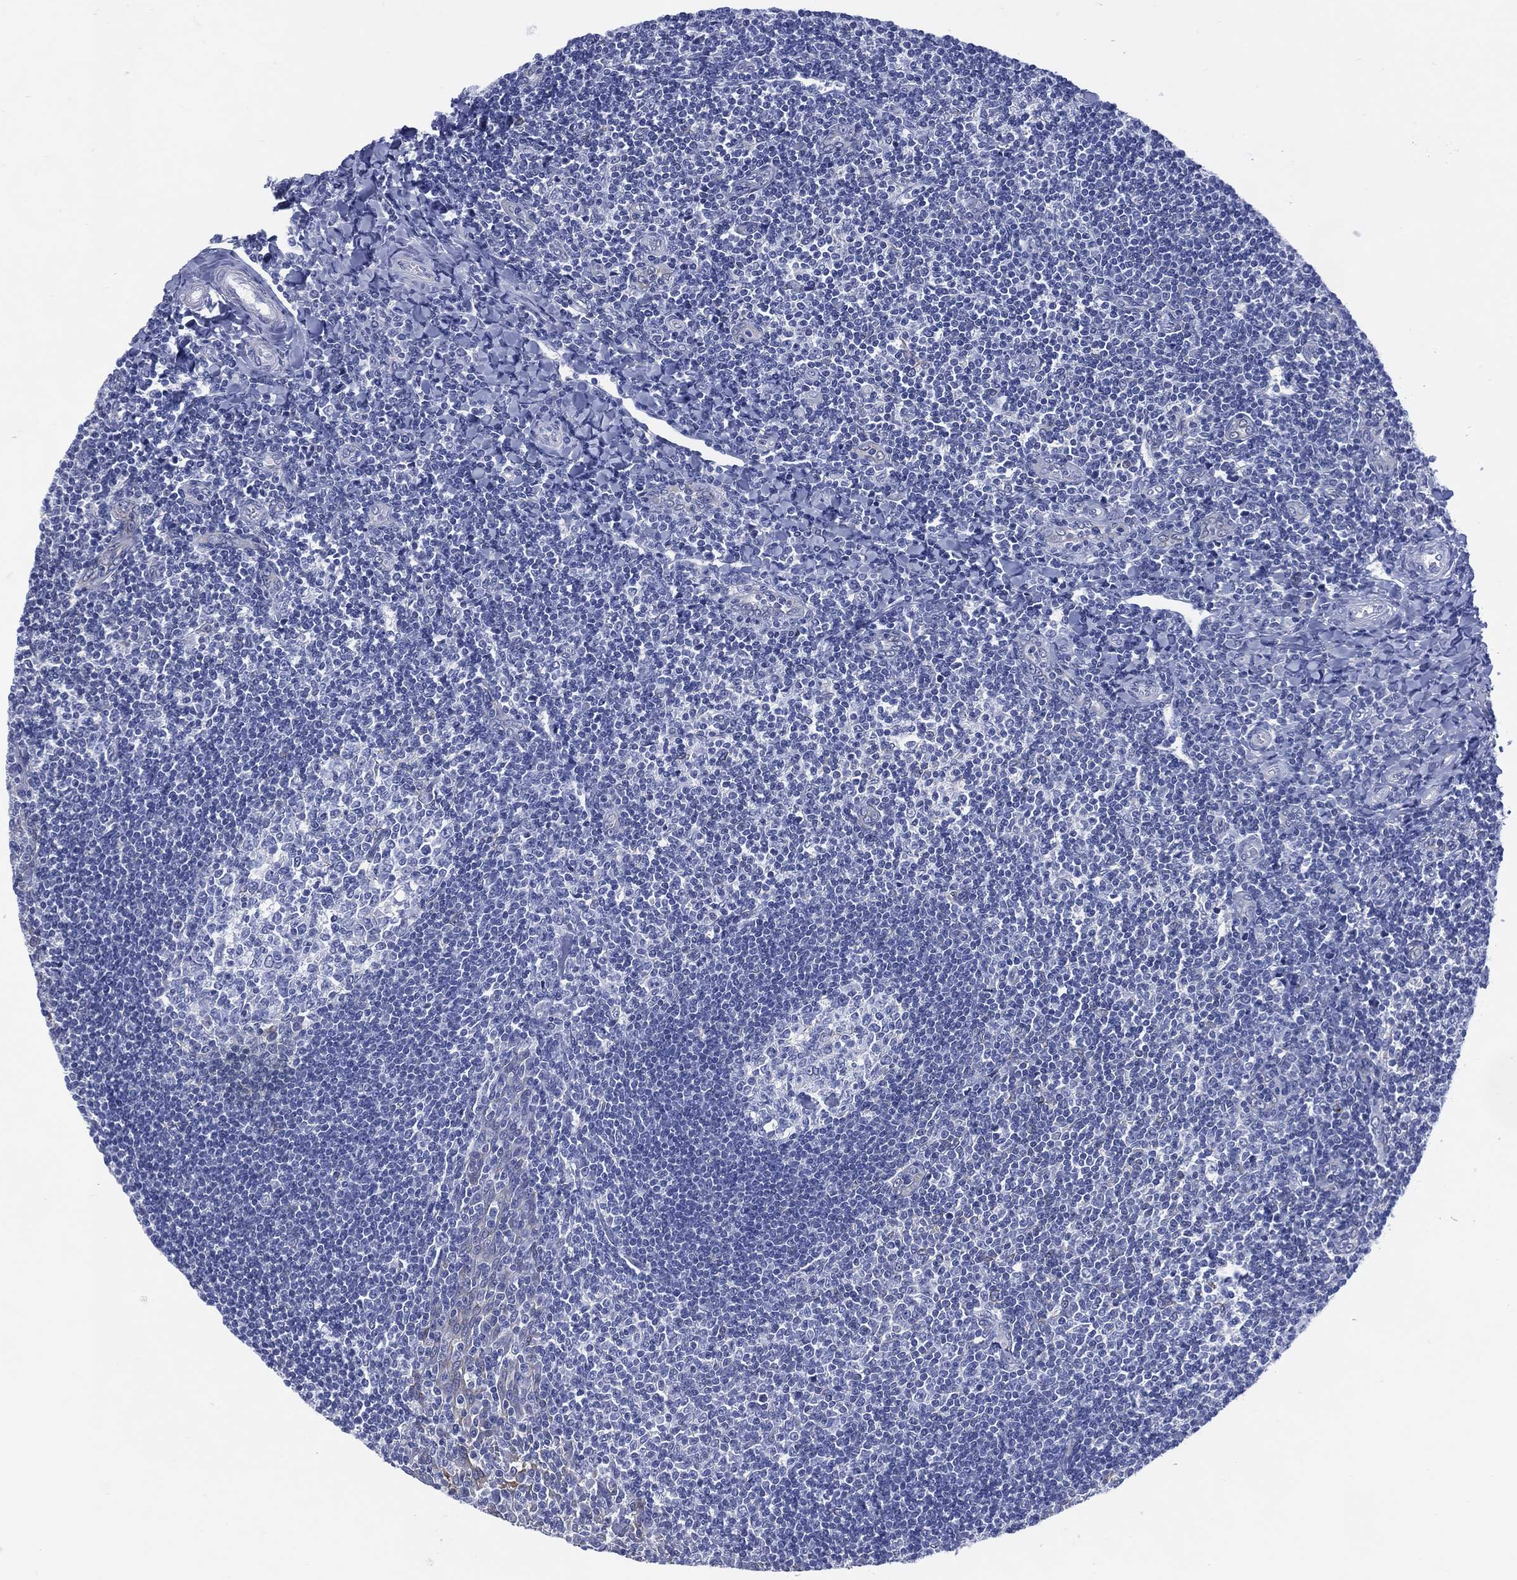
{"staining": {"intensity": "negative", "quantity": "none", "location": "none"}, "tissue": "tonsil", "cell_type": "Germinal center cells", "image_type": "normal", "snomed": [{"axis": "morphology", "description": "Normal tissue, NOS"}, {"axis": "topography", "description": "Tonsil"}], "caption": "Tonsil stained for a protein using immunohistochemistry displays no staining germinal center cells.", "gene": "DDI1", "patient": {"sex": "female", "age": 12}}